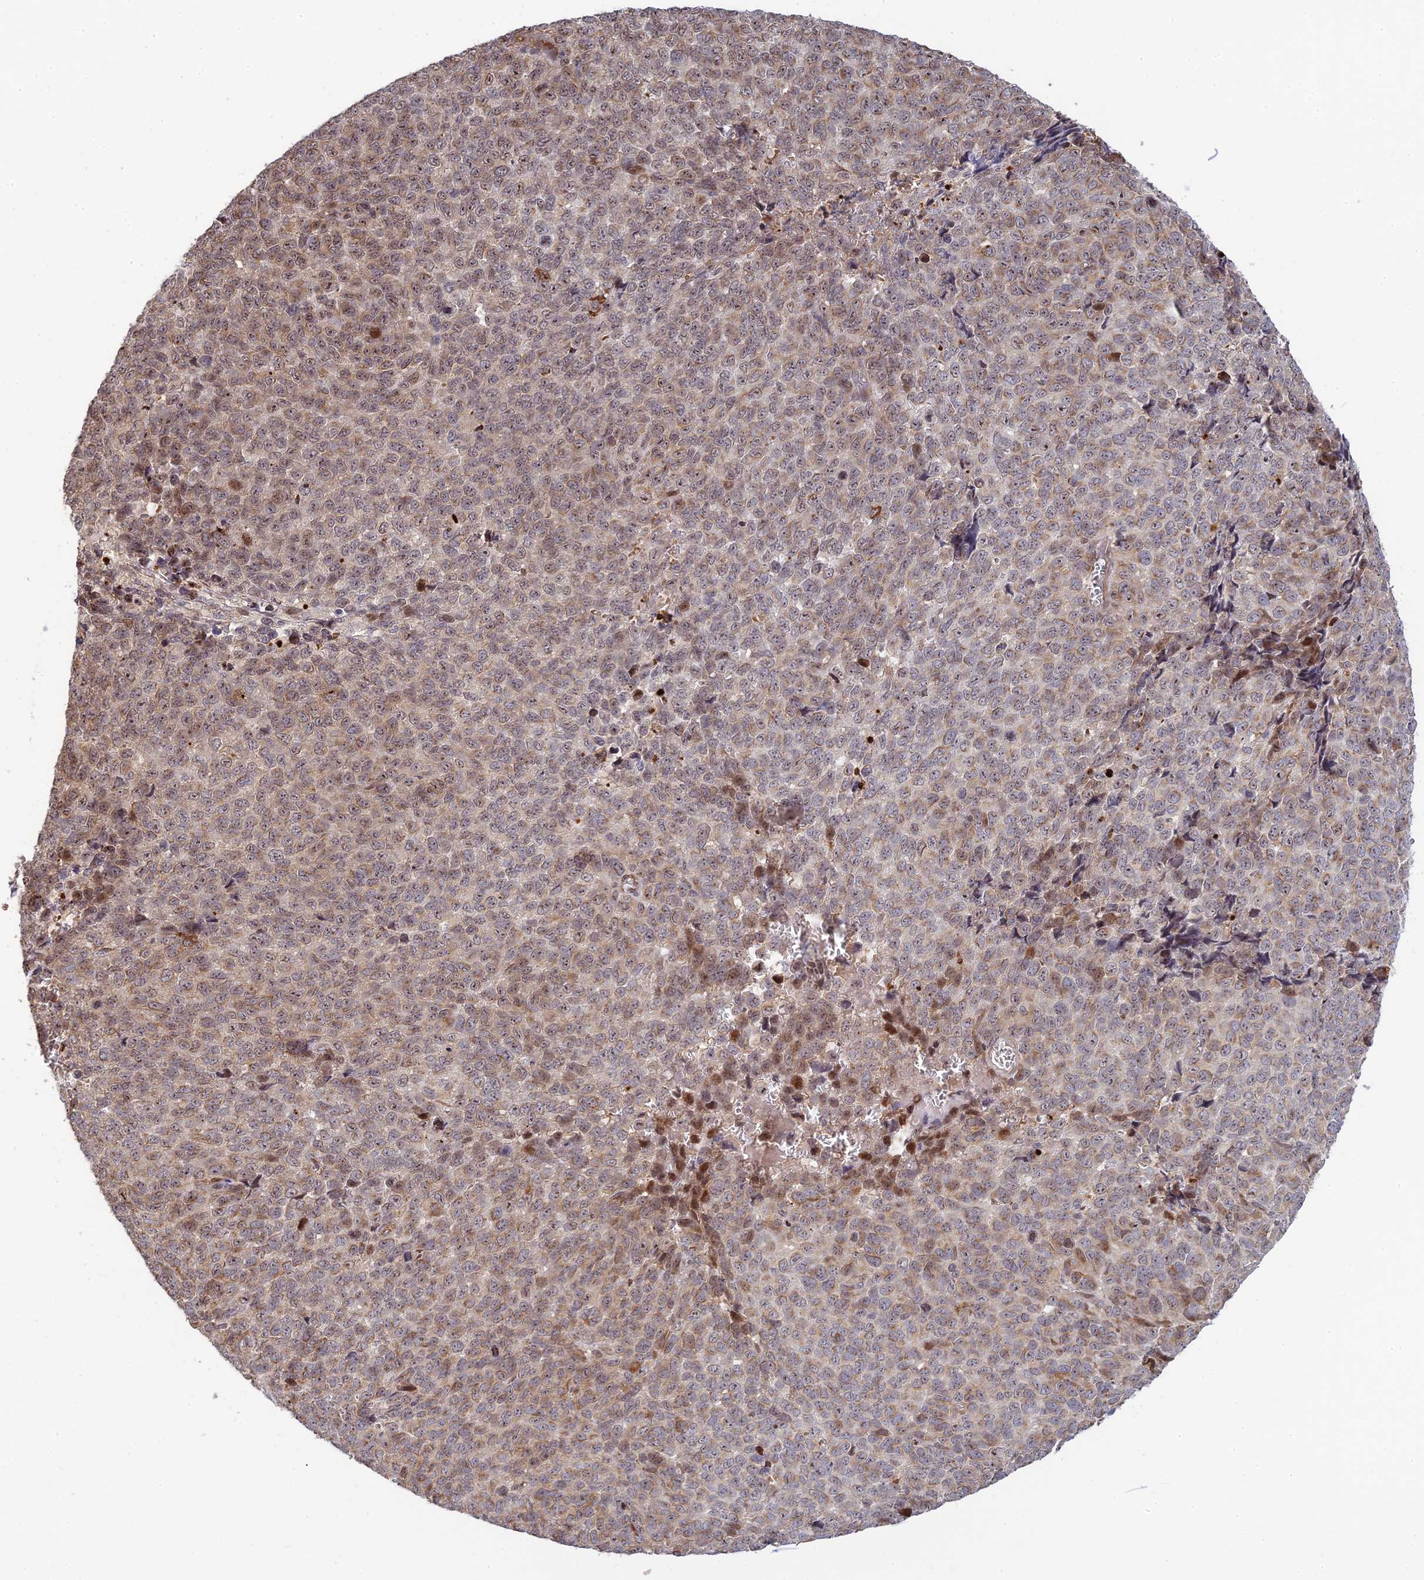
{"staining": {"intensity": "moderate", "quantity": "25%-75%", "location": "cytoplasmic/membranous,nuclear"}, "tissue": "melanoma", "cell_type": "Tumor cells", "image_type": "cancer", "snomed": [{"axis": "morphology", "description": "Malignant melanoma, NOS"}, {"axis": "topography", "description": "Nose, NOS"}], "caption": "Moderate cytoplasmic/membranous and nuclear staining is present in approximately 25%-75% of tumor cells in malignant melanoma.", "gene": "UFSP2", "patient": {"sex": "female", "age": 48}}